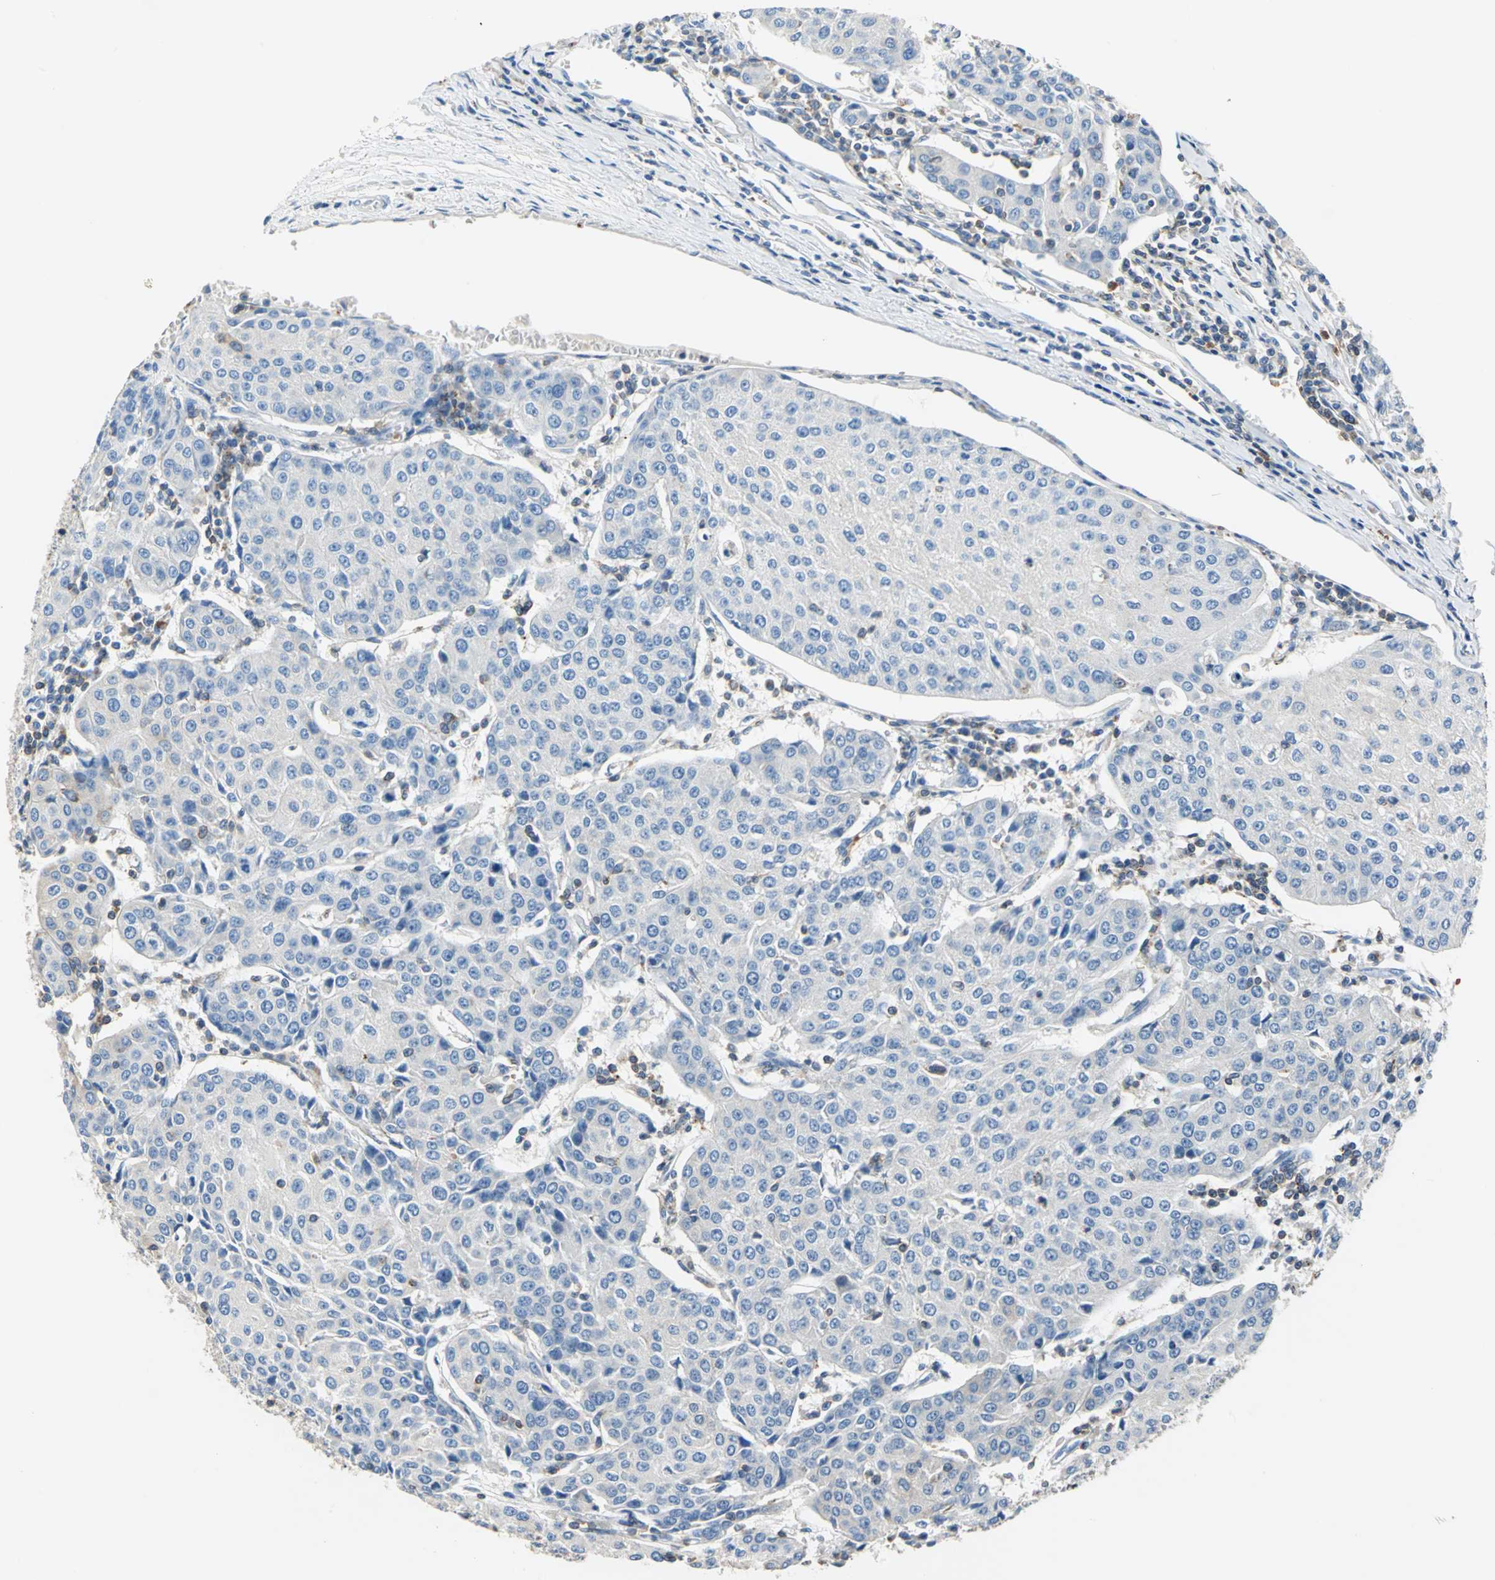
{"staining": {"intensity": "negative", "quantity": "none", "location": "none"}, "tissue": "urothelial cancer", "cell_type": "Tumor cells", "image_type": "cancer", "snomed": [{"axis": "morphology", "description": "Urothelial carcinoma, High grade"}, {"axis": "topography", "description": "Urinary bladder"}], "caption": "Immunohistochemistry (IHC) of human urothelial carcinoma (high-grade) reveals no expression in tumor cells. The staining was performed using DAB (3,3'-diaminobenzidine) to visualize the protein expression in brown, while the nuclei were stained in blue with hematoxylin (Magnification: 20x).", "gene": "SEPTIN6", "patient": {"sex": "female", "age": 85}}